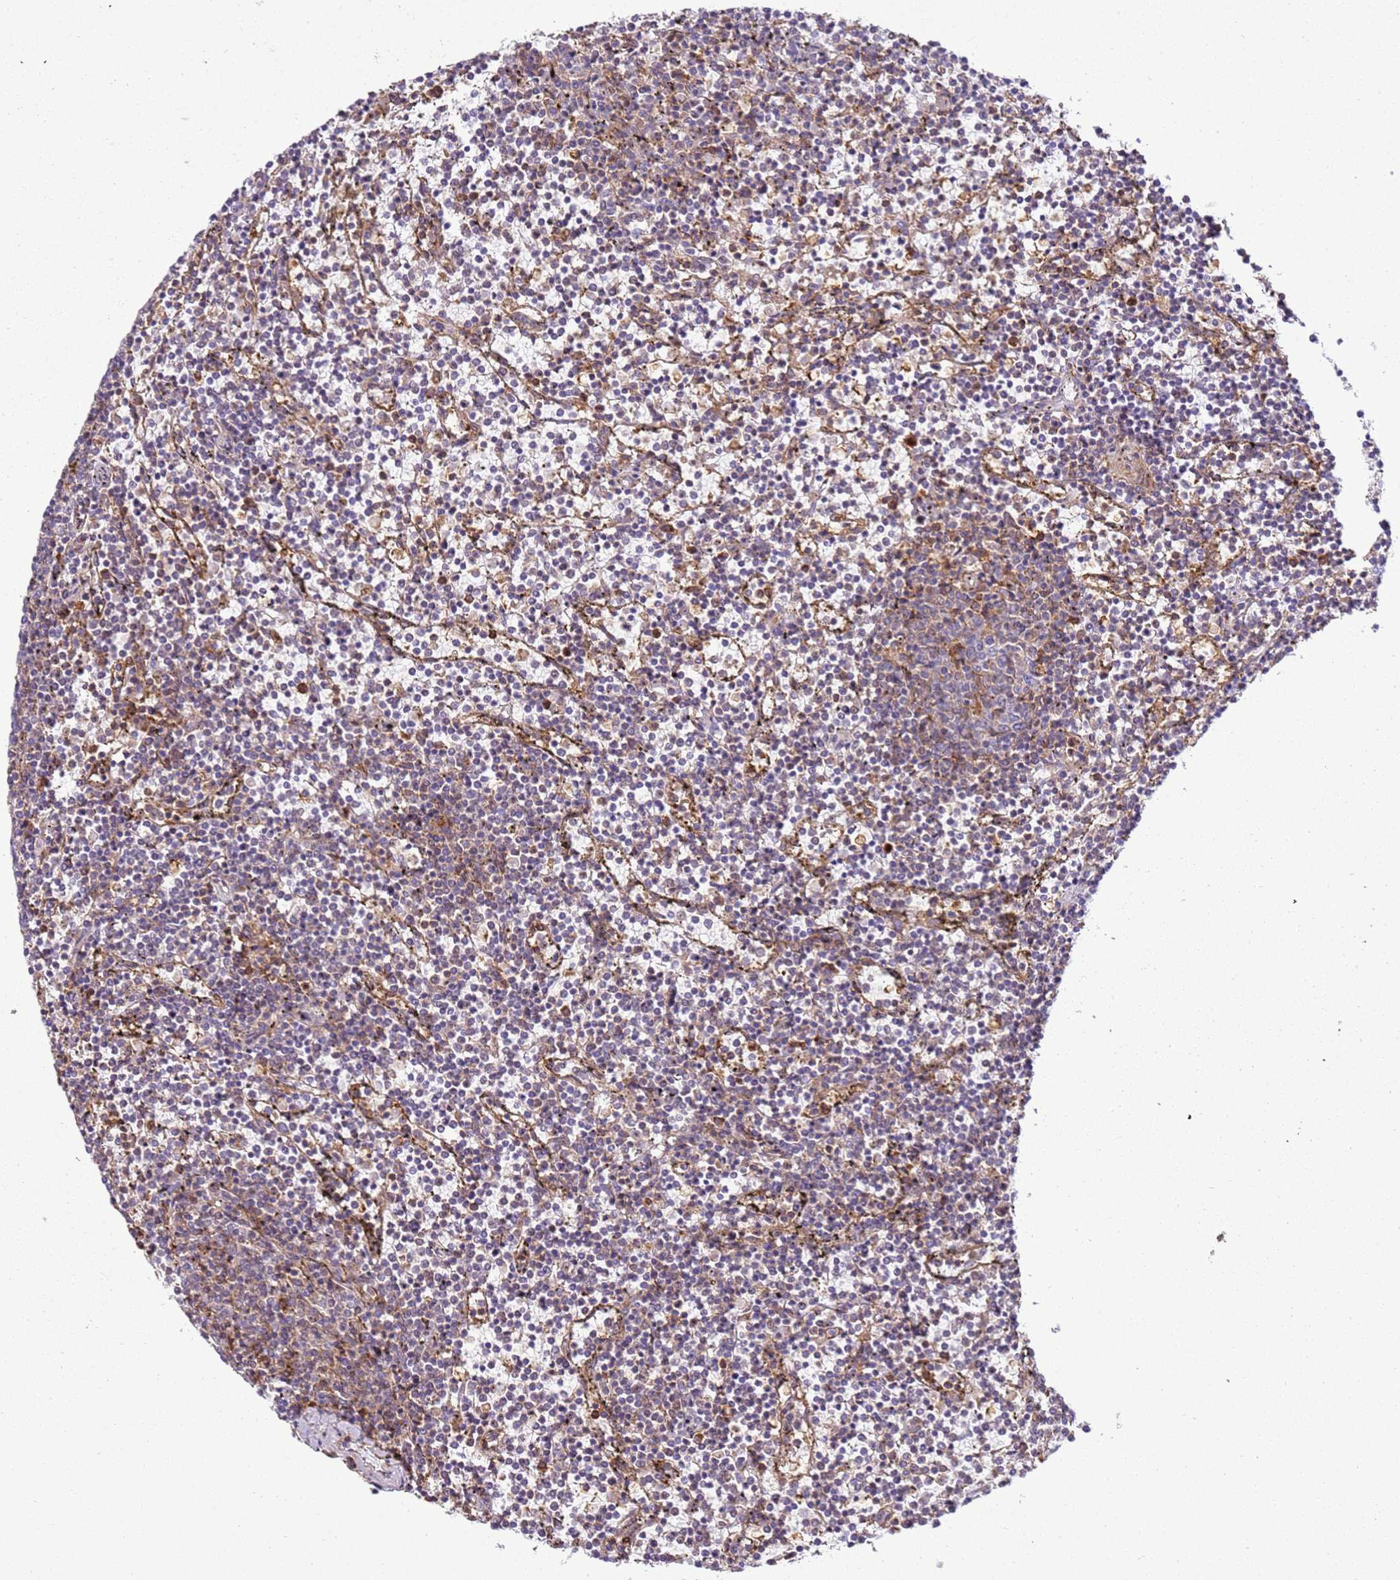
{"staining": {"intensity": "negative", "quantity": "none", "location": "none"}, "tissue": "lymphoma", "cell_type": "Tumor cells", "image_type": "cancer", "snomed": [{"axis": "morphology", "description": "Malignant lymphoma, non-Hodgkin's type, Low grade"}, {"axis": "topography", "description": "Spleen"}], "caption": "IHC of lymphoma exhibits no positivity in tumor cells. (Immunohistochemistry, brightfield microscopy, high magnification).", "gene": "GABRE", "patient": {"sex": "female", "age": 50}}